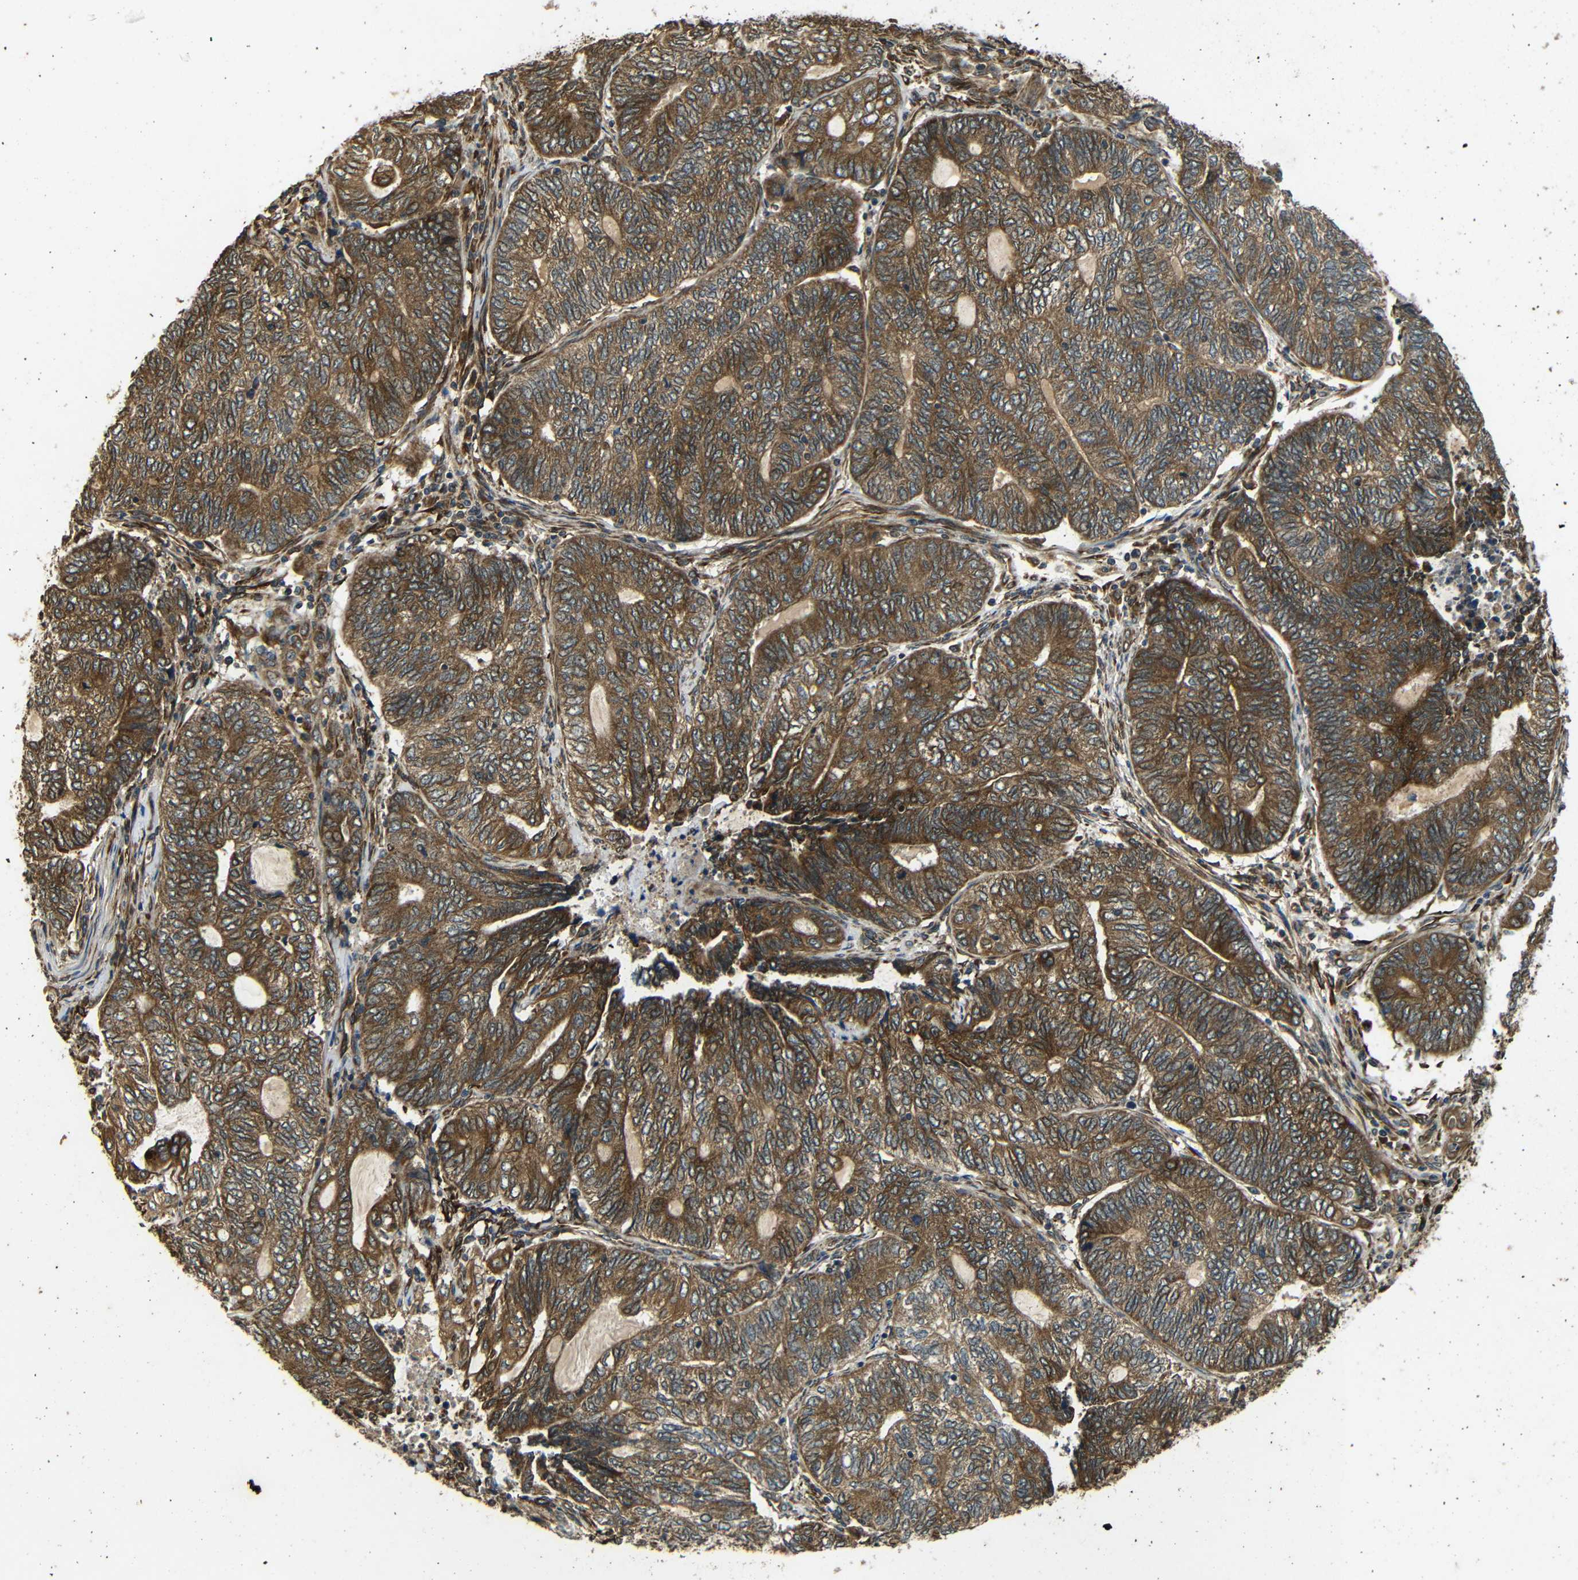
{"staining": {"intensity": "moderate", "quantity": ">75%", "location": "cytoplasmic/membranous"}, "tissue": "endometrial cancer", "cell_type": "Tumor cells", "image_type": "cancer", "snomed": [{"axis": "morphology", "description": "Adenocarcinoma, NOS"}, {"axis": "topography", "description": "Uterus"}, {"axis": "topography", "description": "Endometrium"}], "caption": "The histopathology image reveals immunohistochemical staining of endometrial adenocarcinoma. There is moderate cytoplasmic/membranous expression is seen in approximately >75% of tumor cells.", "gene": "TRPC1", "patient": {"sex": "female", "age": 70}}